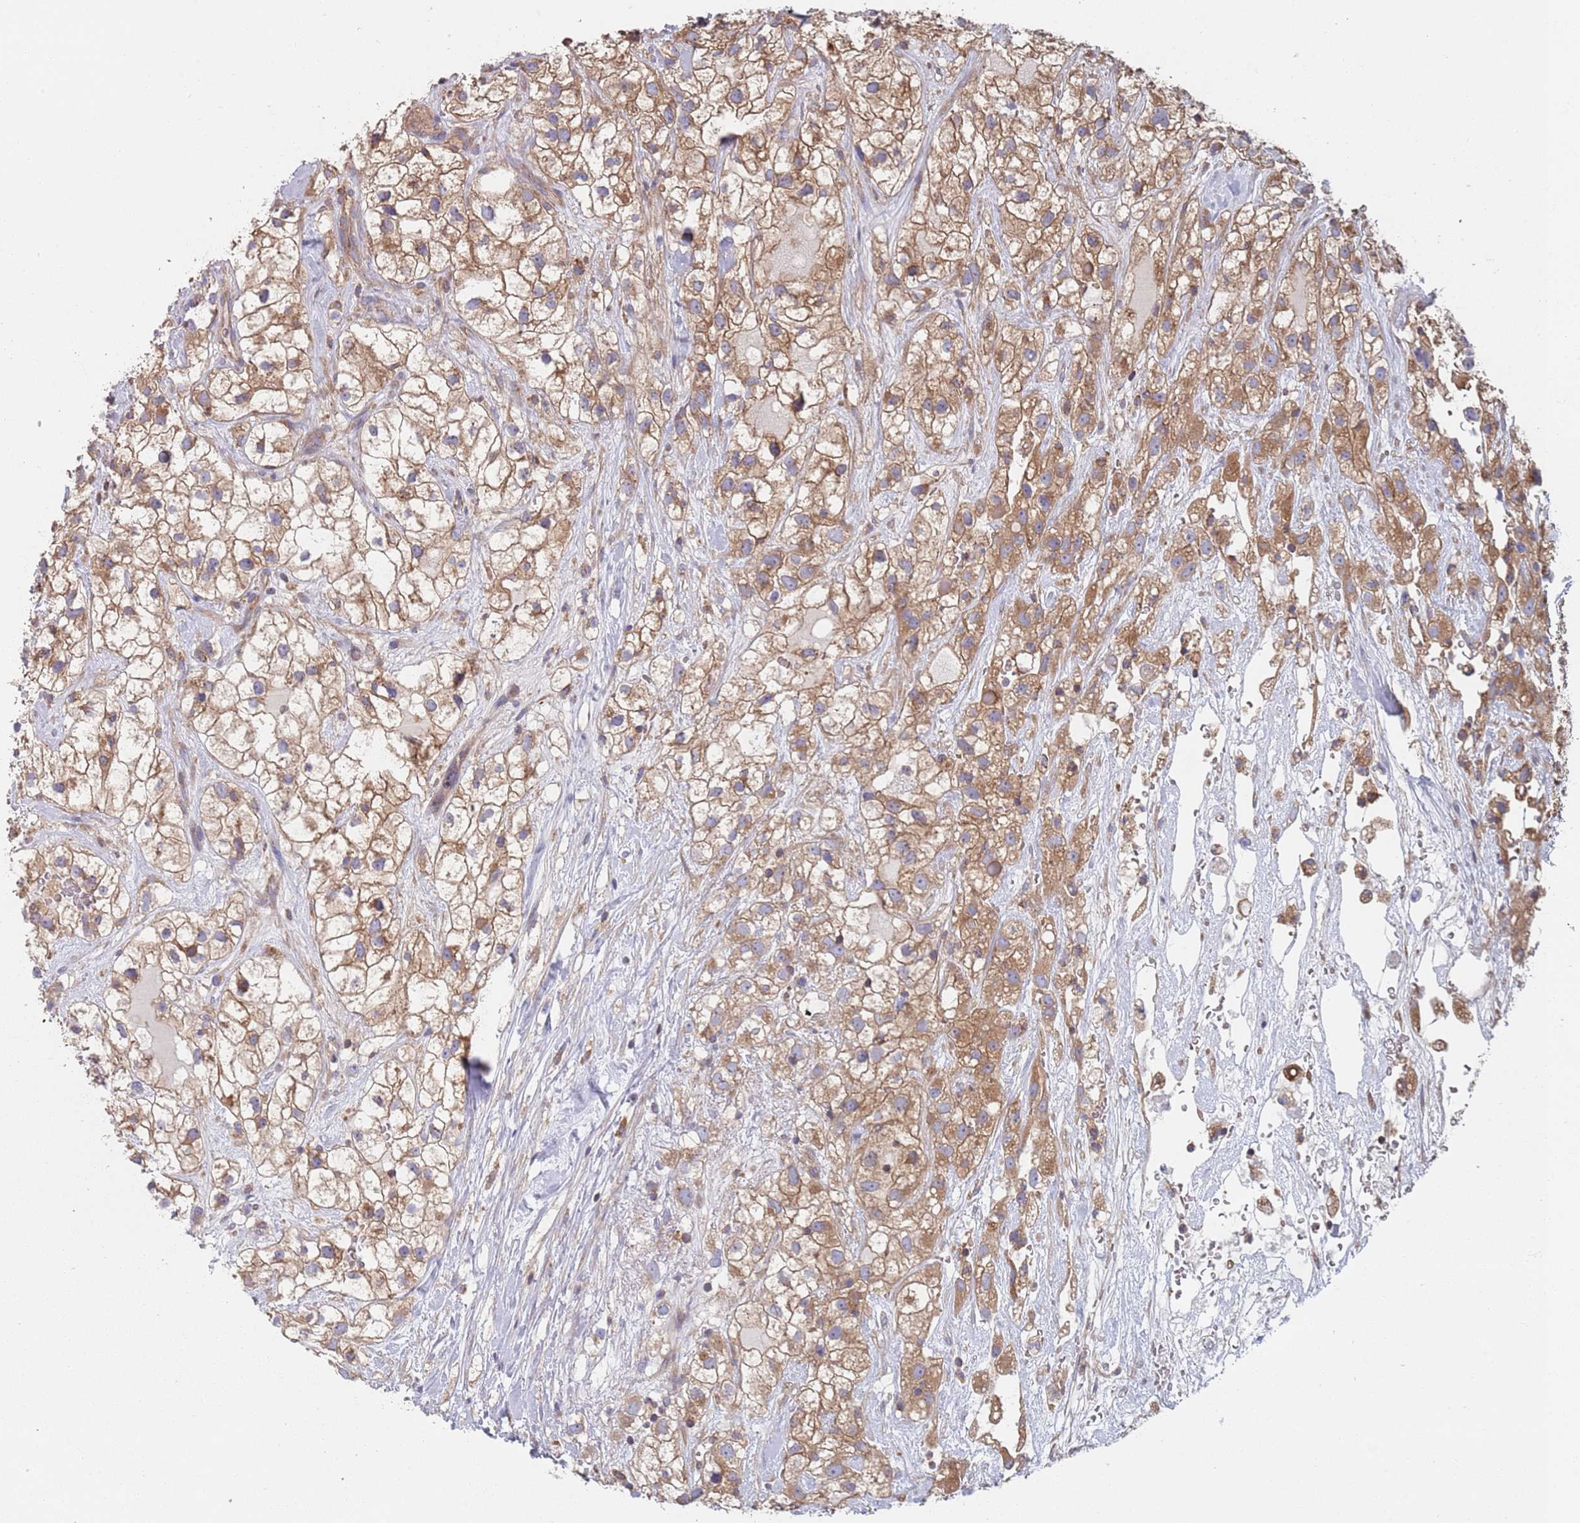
{"staining": {"intensity": "moderate", "quantity": ">75%", "location": "cytoplasmic/membranous"}, "tissue": "renal cancer", "cell_type": "Tumor cells", "image_type": "cancer", "snomed": [{"axis": "morphology", "description": "Adenocarcinoma, NOS"}, {"axis": "topography", "description": "Kidney"}], "caption": "The micrograph demonstrates immunohistochemical staining of renal cancer. There is moderate cytoplasmic/membranous expression is identified in approximately >75% of tumor cells.", "gene": "GDI2", "patient": {"sex": "male", "age": 59}}